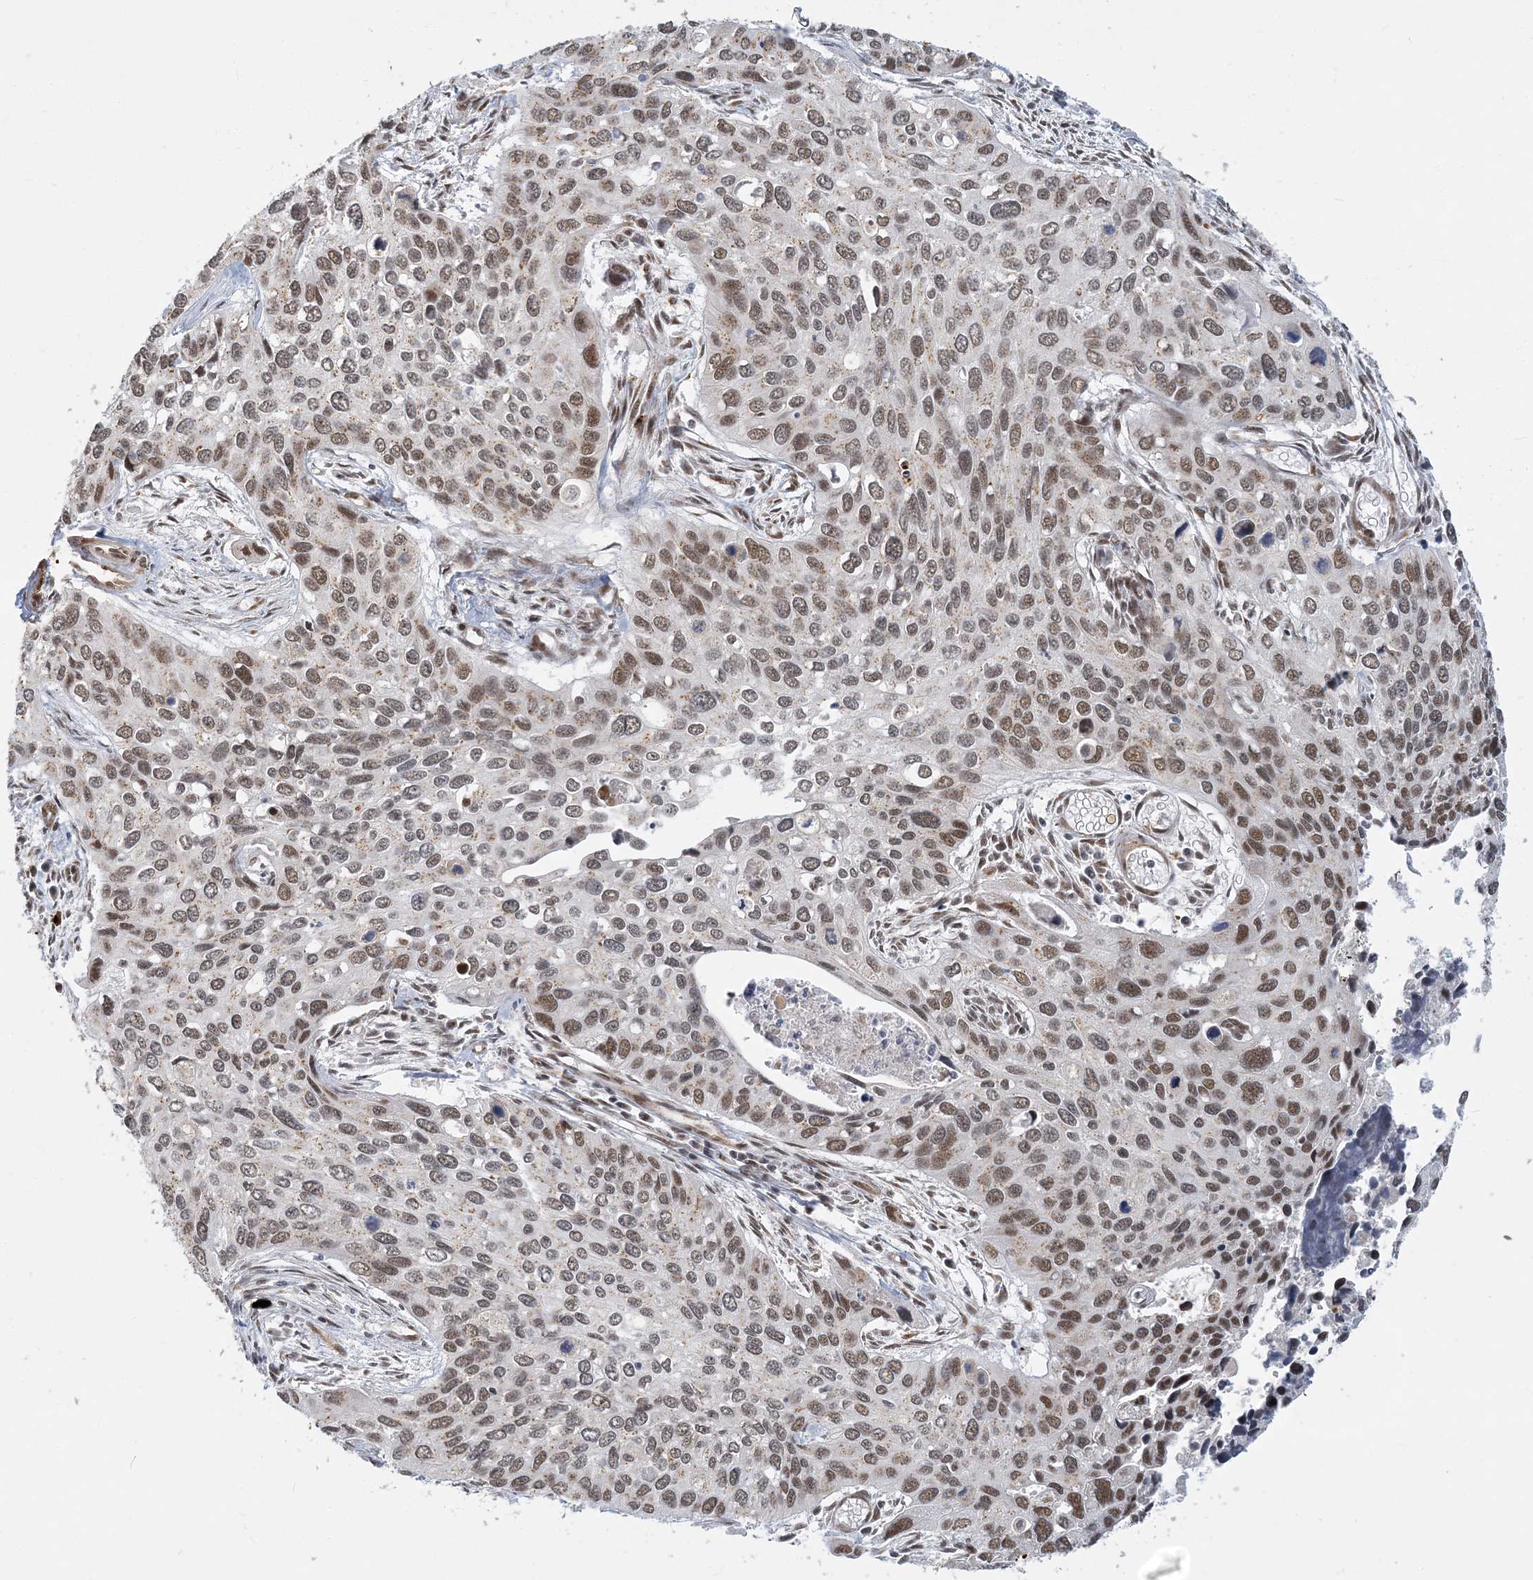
{"staining": {"intensity": "moderate", "quantity": ">75%", "location": "nuclear"}, "tissue": "cervical cancer", "cell_type": "Tumor cells", "image_type": "cancer", "snomed": [{"axis": "morphology", "description": "Squamous cell carcinoma, NOS"}, {"axis": "topography", "description": "Cervix"}], "caption": "This is an image of immunohistochemistry staining of cervical cancer, which shows moderate positivity in the nuclear of tumor cells.", "gene": "PLRG1", "patient": {"sex": "female", "age": 55}}